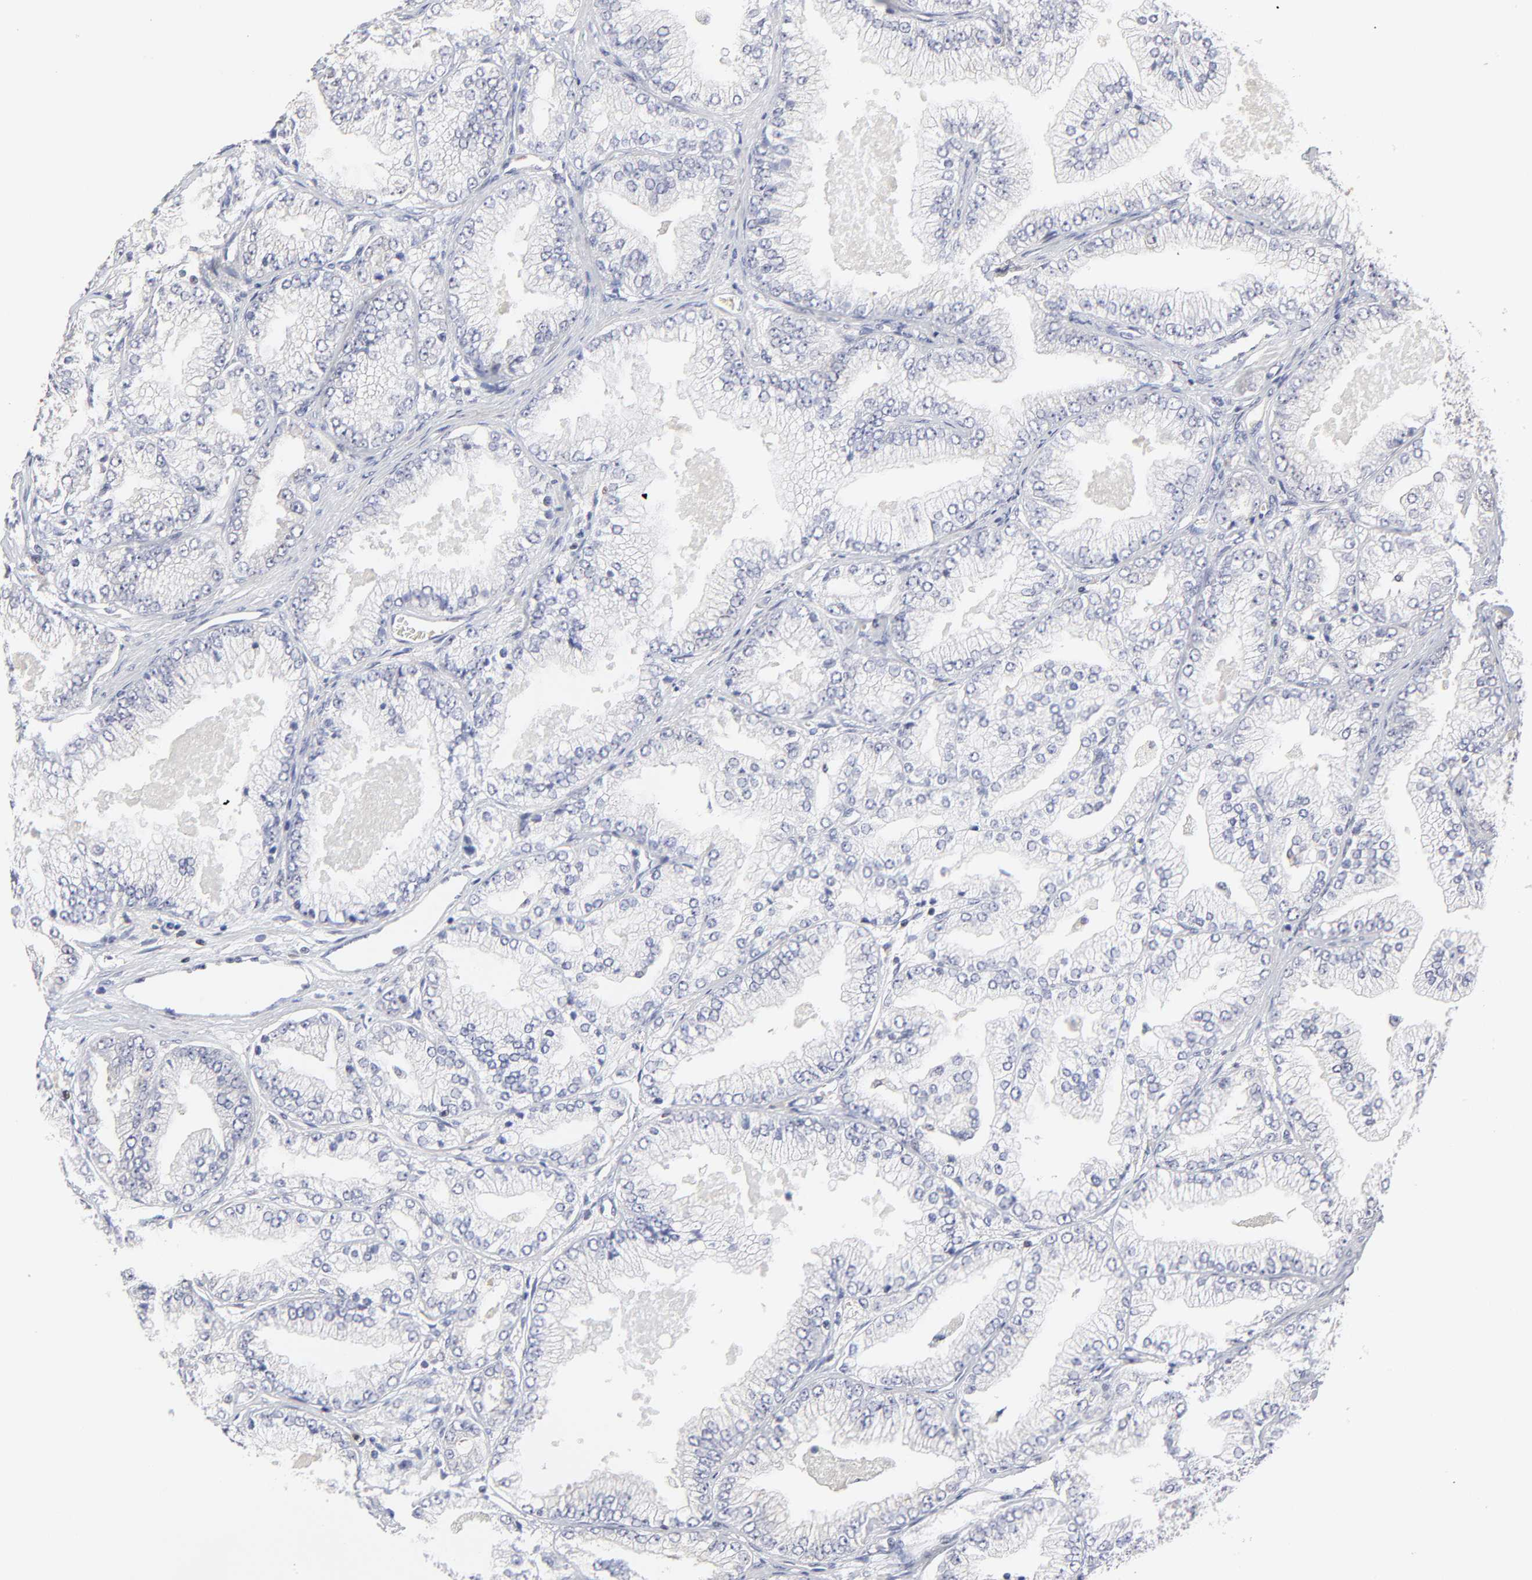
{"staining": {"intensity": "negative", "quantity": "none", "location": "none"}, "tissue": "prostate cancer", "cell_type": "Tumor cells", "image_type": "cancer", "snomed": [{"axis": "morphology", "description": "Adenocarcinoma, High grade"}, {"axis": "topography", "description": "Prostate"}], "caption": "A high-resolution micrograph shows immunohistochemistry staining of high-grade adenocarcinoma (prostate), which displays no significant staining in tumor cells.", "gene": "CASP3", "patient": {"sex": "male", "age": 61}}